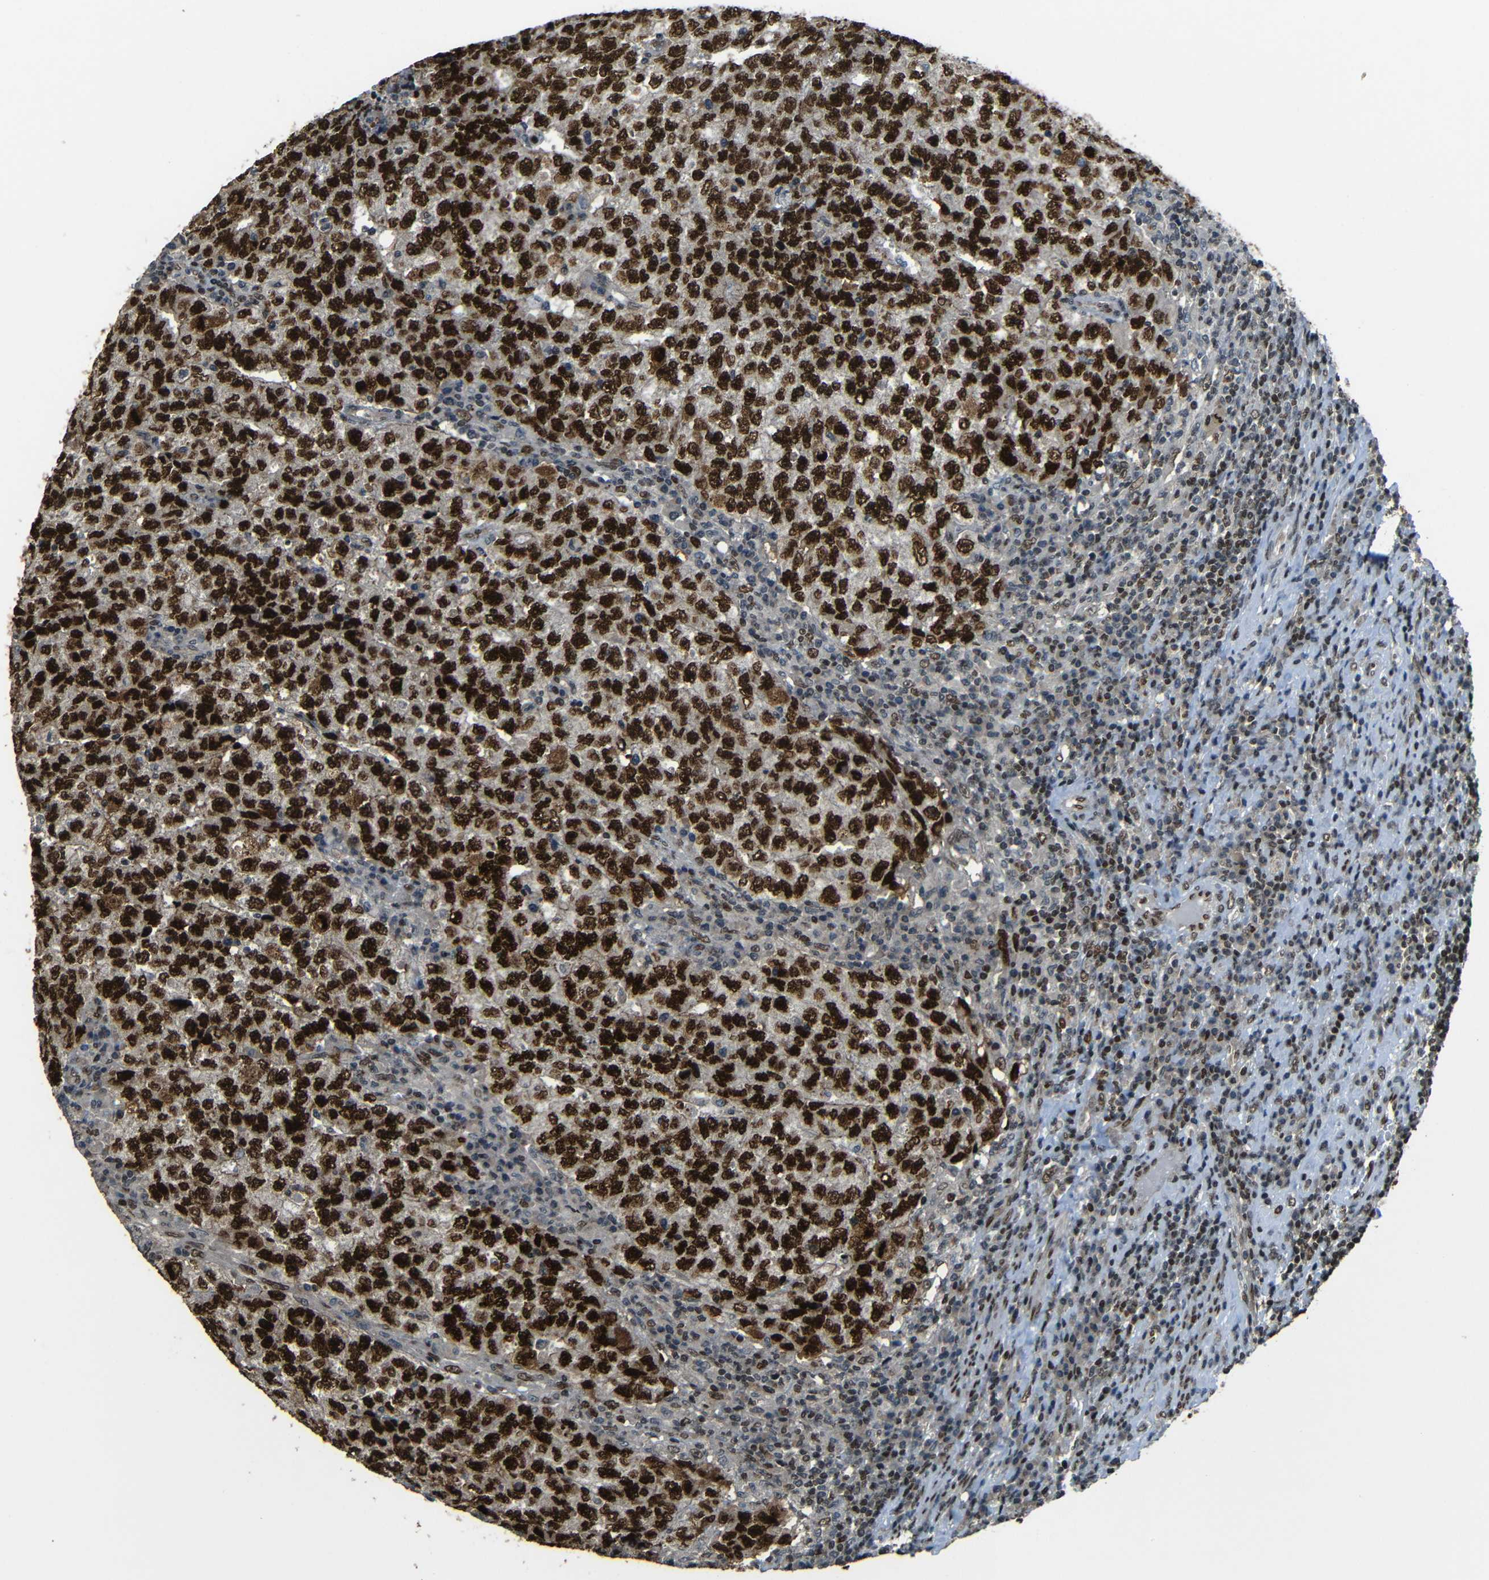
{"staining": {"intensity": "strong", "quantity": ">75%", "location": "cytoplasmic/membranous,nuclear"}, "tissue": "testis cancer", "cell_type": "Tumor cells", "image_type": "cancer", "snomed": [{"axis": "morphology", "description": "Necrosis, NOS"}, {"axis": "morphology", "description": "Carcinoma, Embryonal, NOS"}, {"axis": "topography", "description": "Testis"}], "caption": "A brown stain labels strong cytoplasmic/membranous and nuclear expression of a protein in human testis cancer tumor cells. (brown staining indicates protein expression, while blue staining denotes nuclei).", "gene": "PSIP1", "patient": {"sex": "male", "age": 19}}